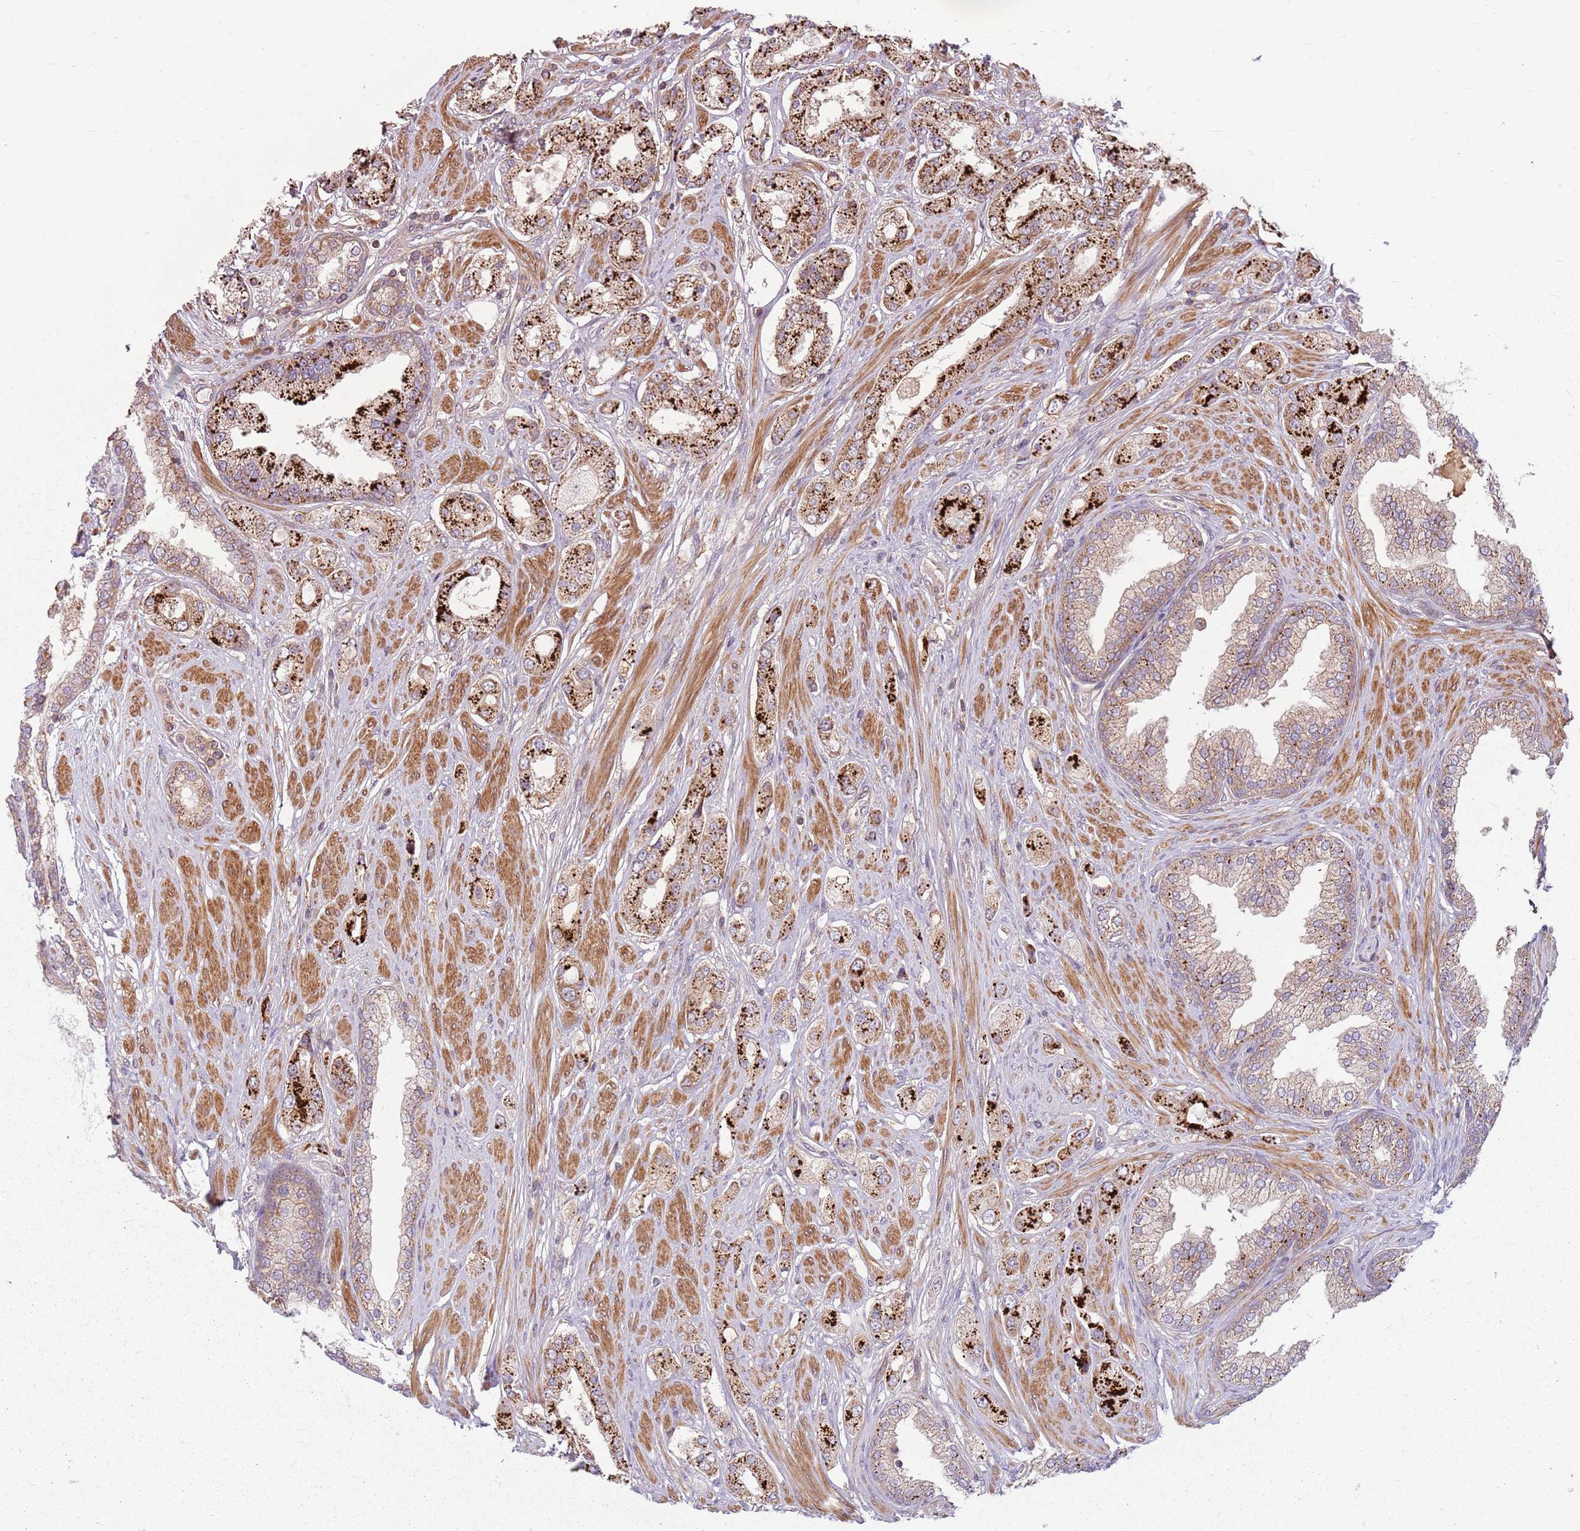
{"staining": {"intensity": "strong", "quantity": ">75%", "location": "cytoplasmic/membranous"}, "tissue": "prostate cancer", "cell_type": "Tumor cells", "image_type": "cancer", "snomed": [{"axis": "morphology", "description": "Adenocarcinoma, High grade"}, {"axis": "topography", "description": "Prostate"}], "caption": "Immunohistochemical staining of prostate high-grade adenocarcinoma exhibits high levels of strong cytoplasmic/membranous staining in approximately >75% of tumor cells.", "gene": "RPL21", "patient": {"sex": "male", "age": 68}}